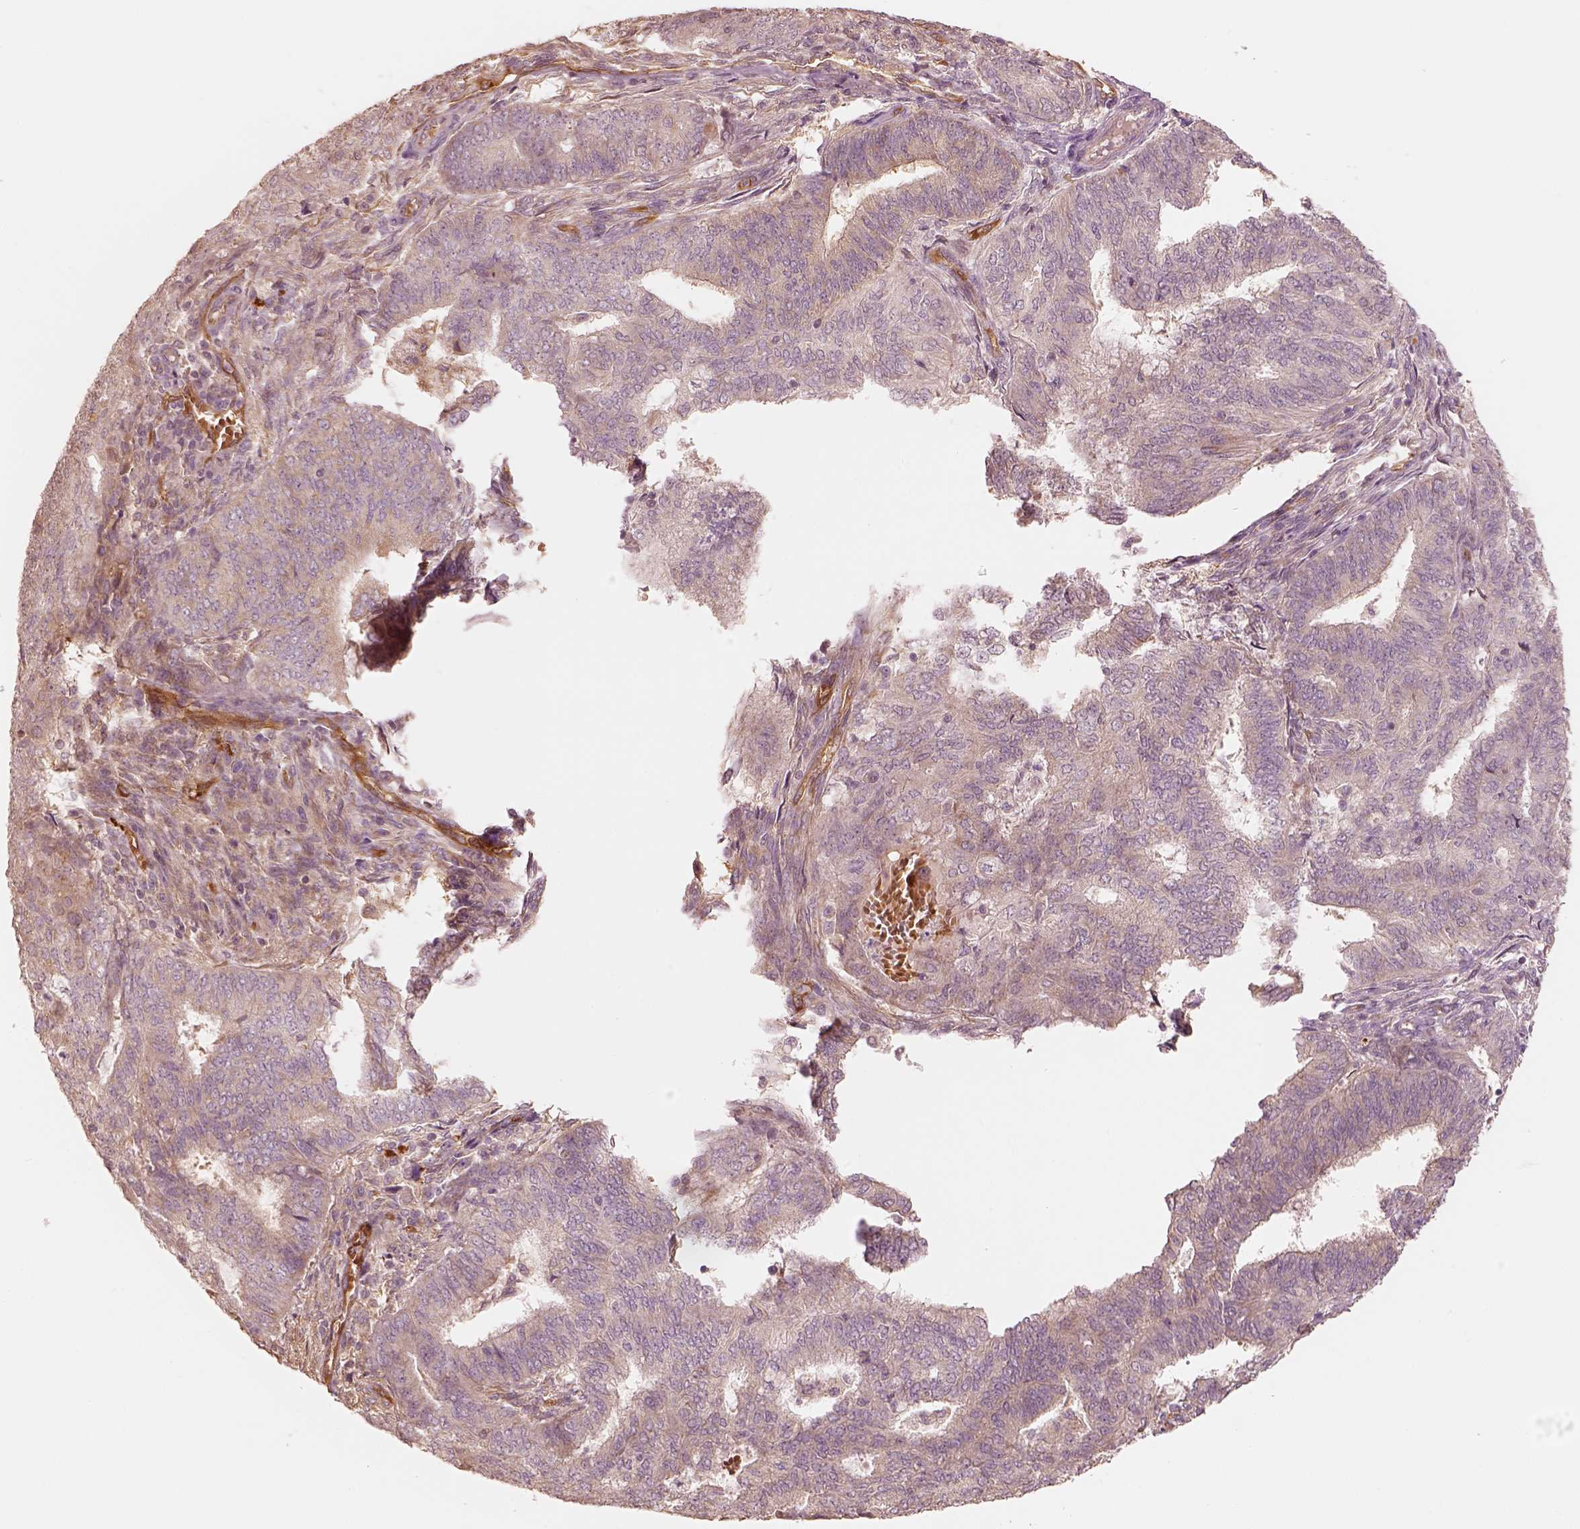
{"staining": {"intensity": "weak", "quantity": "<25%", "location": "cytoplasmic/membranous"}, "tissue": "endometrial cancer", "cell_type": "Tumor cells", "image_type": "cancer", "snomed": [{"axis": "morphology", "description": "Adenocarcinoma, NOS"}, {"axis": "topography", "description": "Endometrium"}], "caption": "Tumor cells show no significant protein staining in endometrial adenocarcinoma. (Stains: DAB (3,3'-diaminobenzidine) immunohistochemistry (IHC) with hematoxylin counter stain, Microscopy: brightfield microscopy at high magnification).", "gene": "FSCN1", "patient": {"sex": "female", "age": 62}}